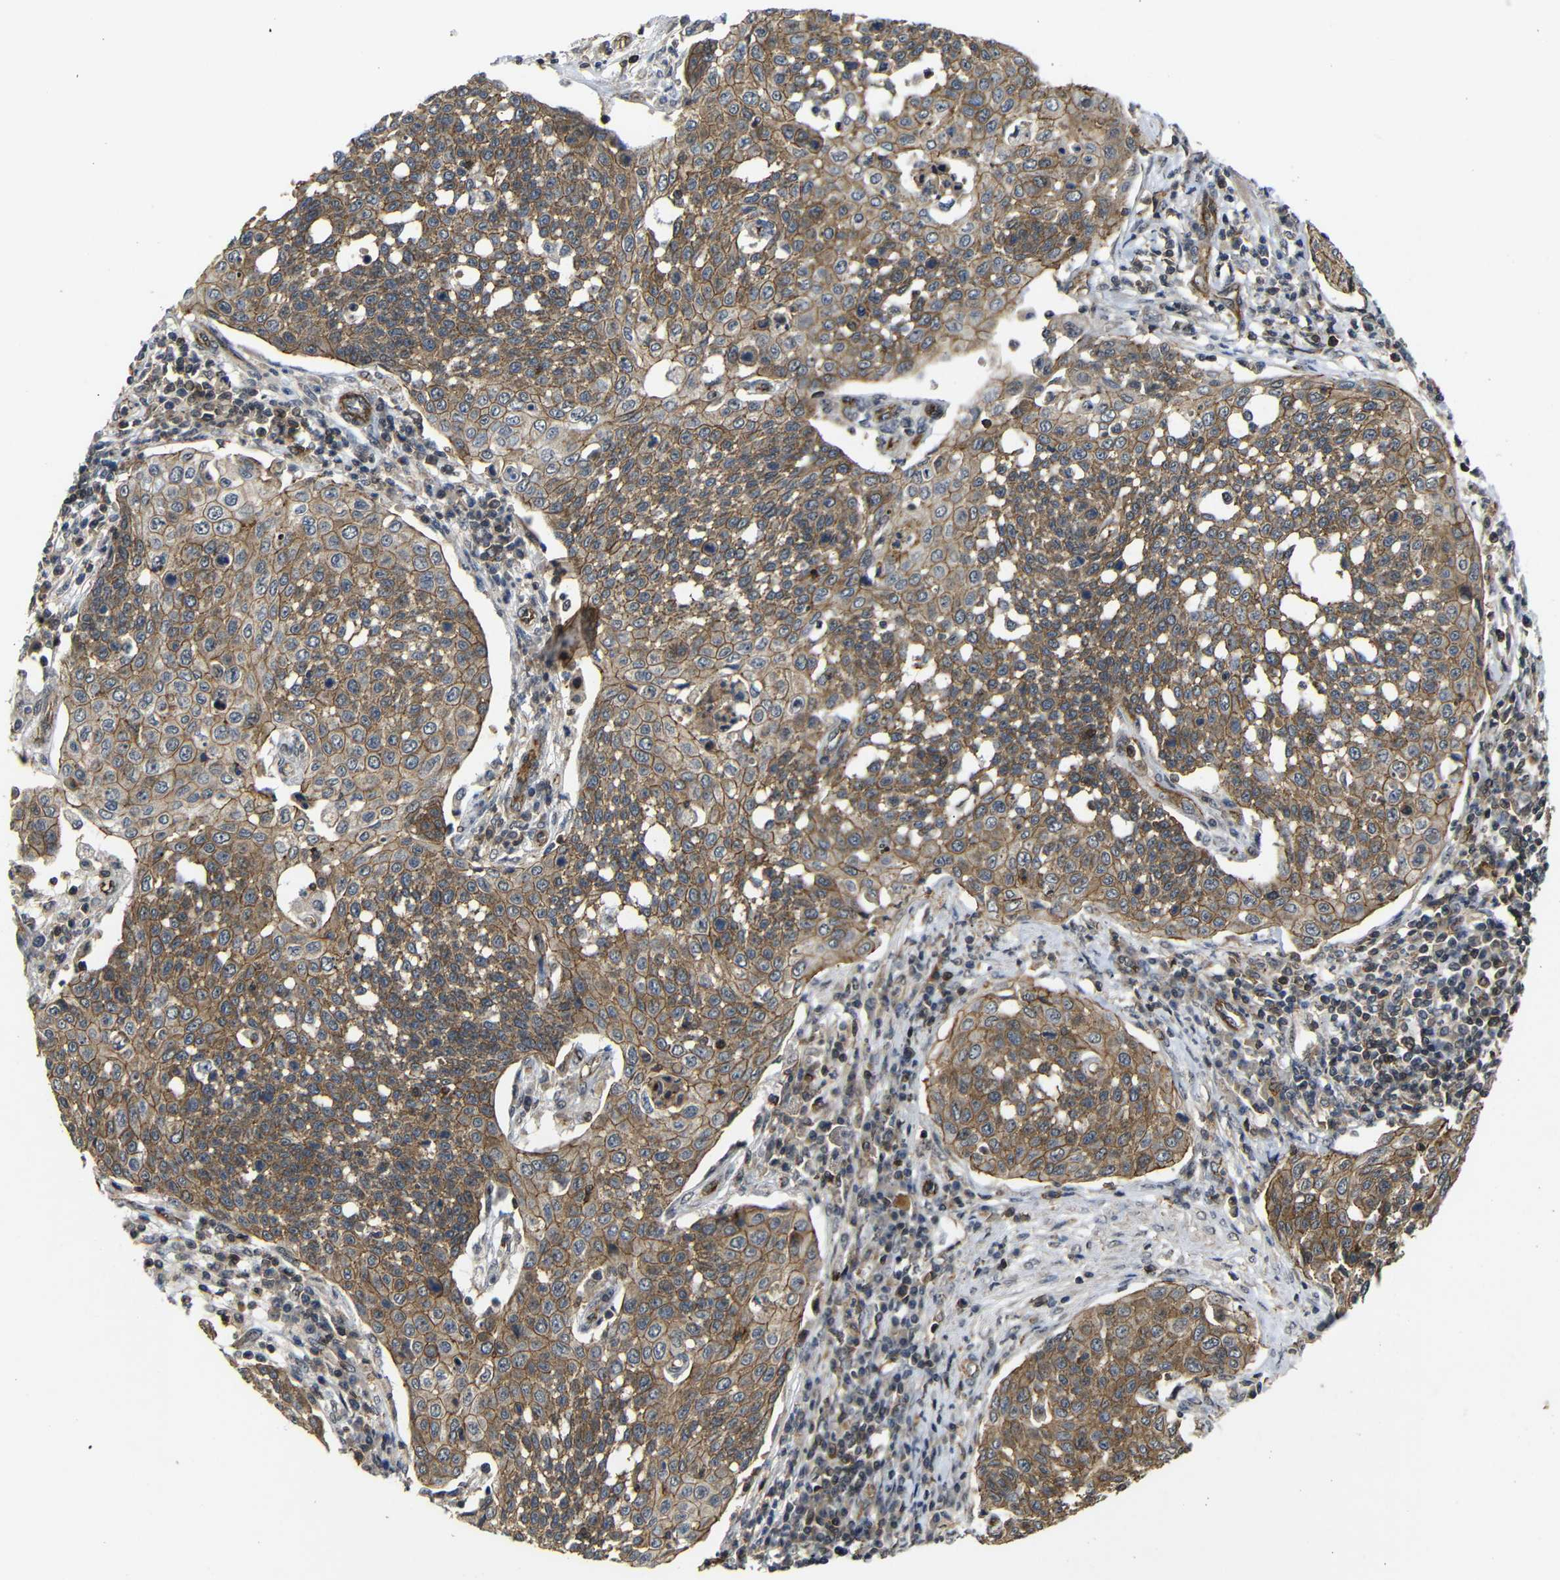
{"staining": {"intensity": "moderate", "quantity": ">75%", "location": "cytoplasmic/membranous"}, "tissue": "cervical cancer", "cell_type": "Tumor cells", "image_type": "cancer", "snomed": [{"axis": "morphology", "description": "Squamous cell carcinoma, NOS"}, {"axis": "topography", "description": "Cervix"}], "caption": "The immunohistochemical stain highlights moderate cytoplasmic/membranous positivity in tumor cells of cervical cancer tissue.", "gene": "NANOS1", "patient": {"sex": "female", "age": 34}}